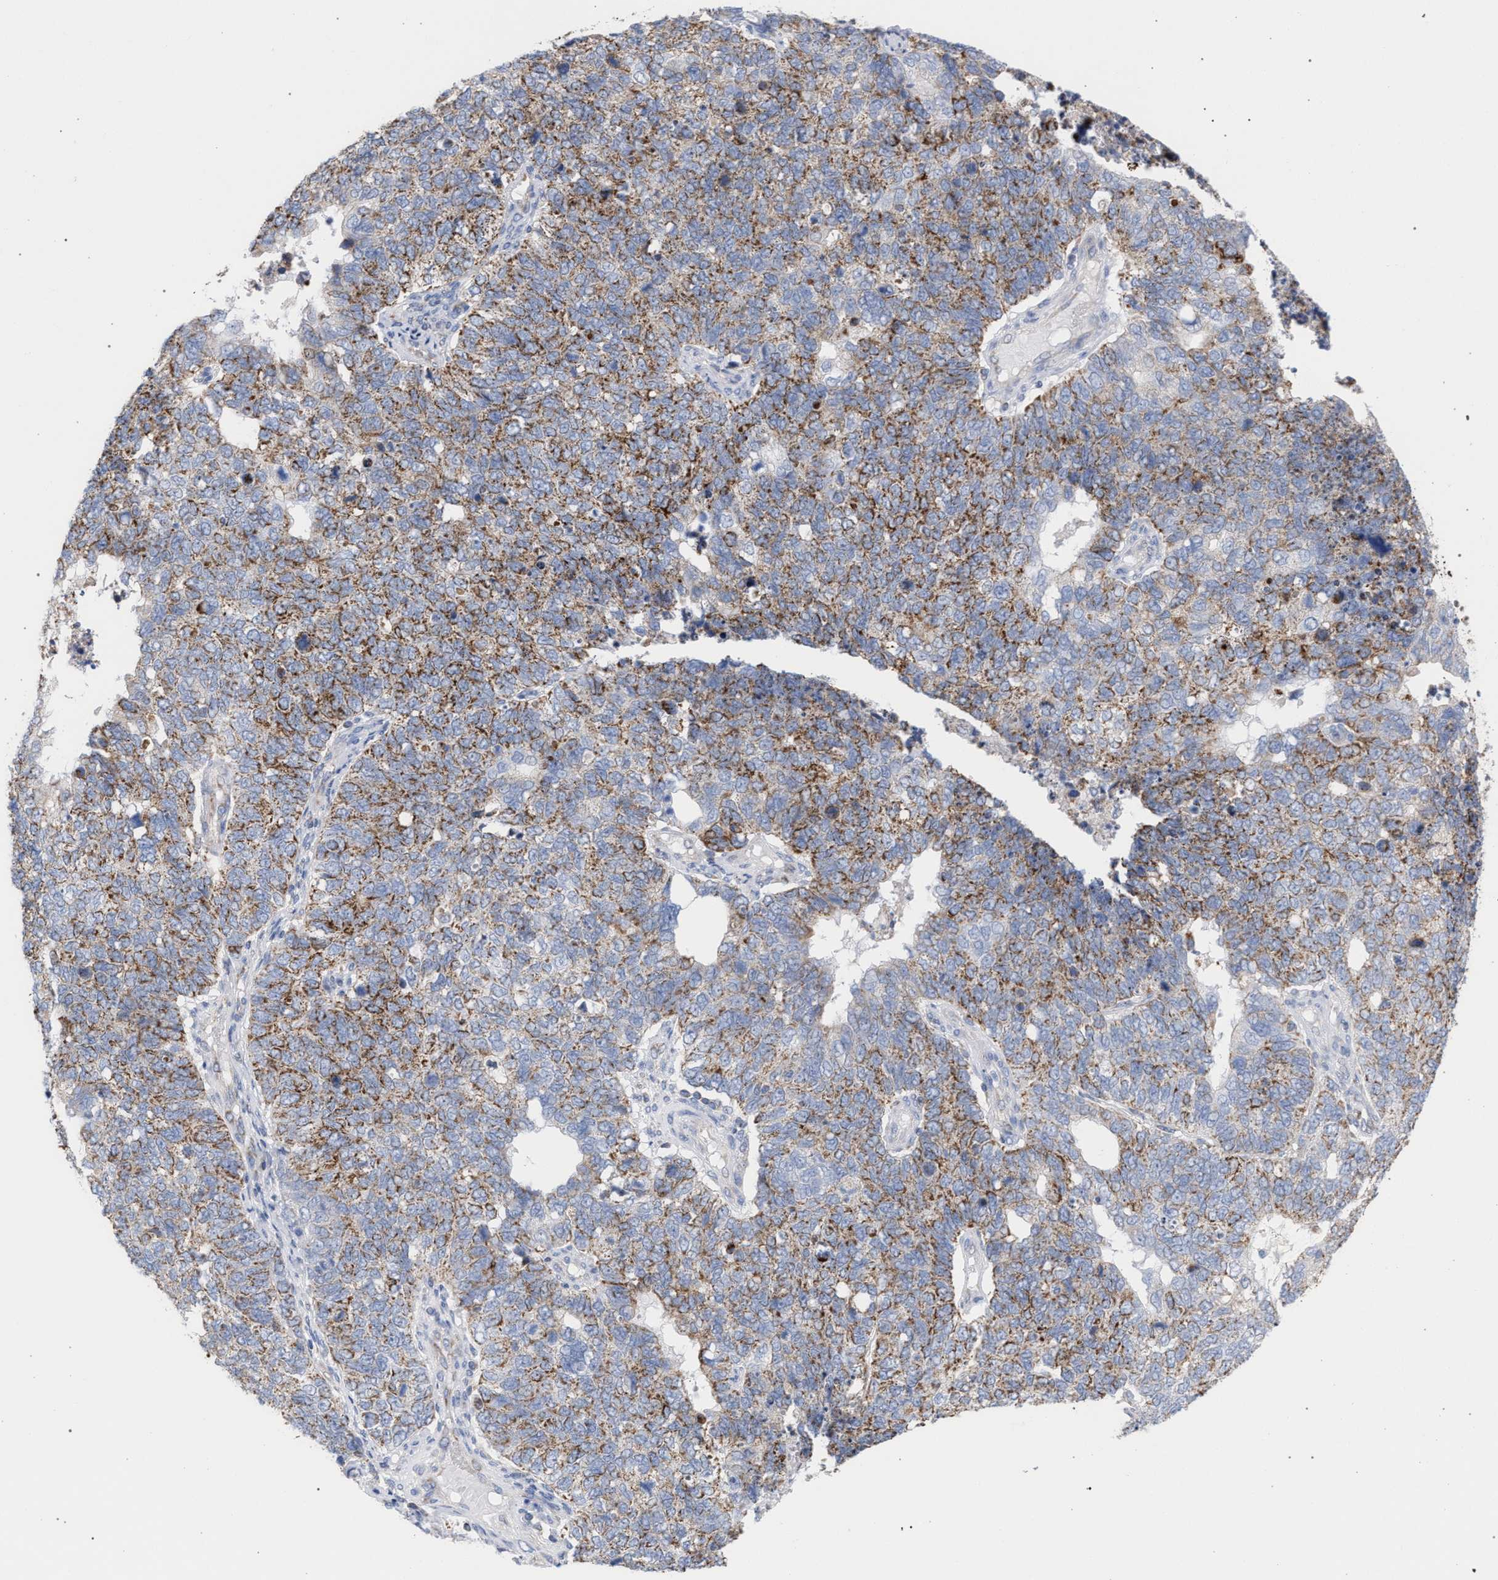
{"staining": {"intensity": "moderate", "quantity": ">75%", "location": "cytoplasmic/membranous"}, "tissue": "cervical cancer", "cell_type": "Tumor cells", "image_type": "cancer", "snomed": [{"axis": "morphology", "description": "Squamous cell carcinoma, NOS"}, {"axis": "topography", "description": "Cervix"}], "caption": "A medium amount of moderate cytoplasmic/membranous expression is present in approximately >75% of tumor cells in cervical cancer (squamous cell carcinoma) tissue.", "gene": "ECI2", "patient": {"sex": "female", "age": 63}}